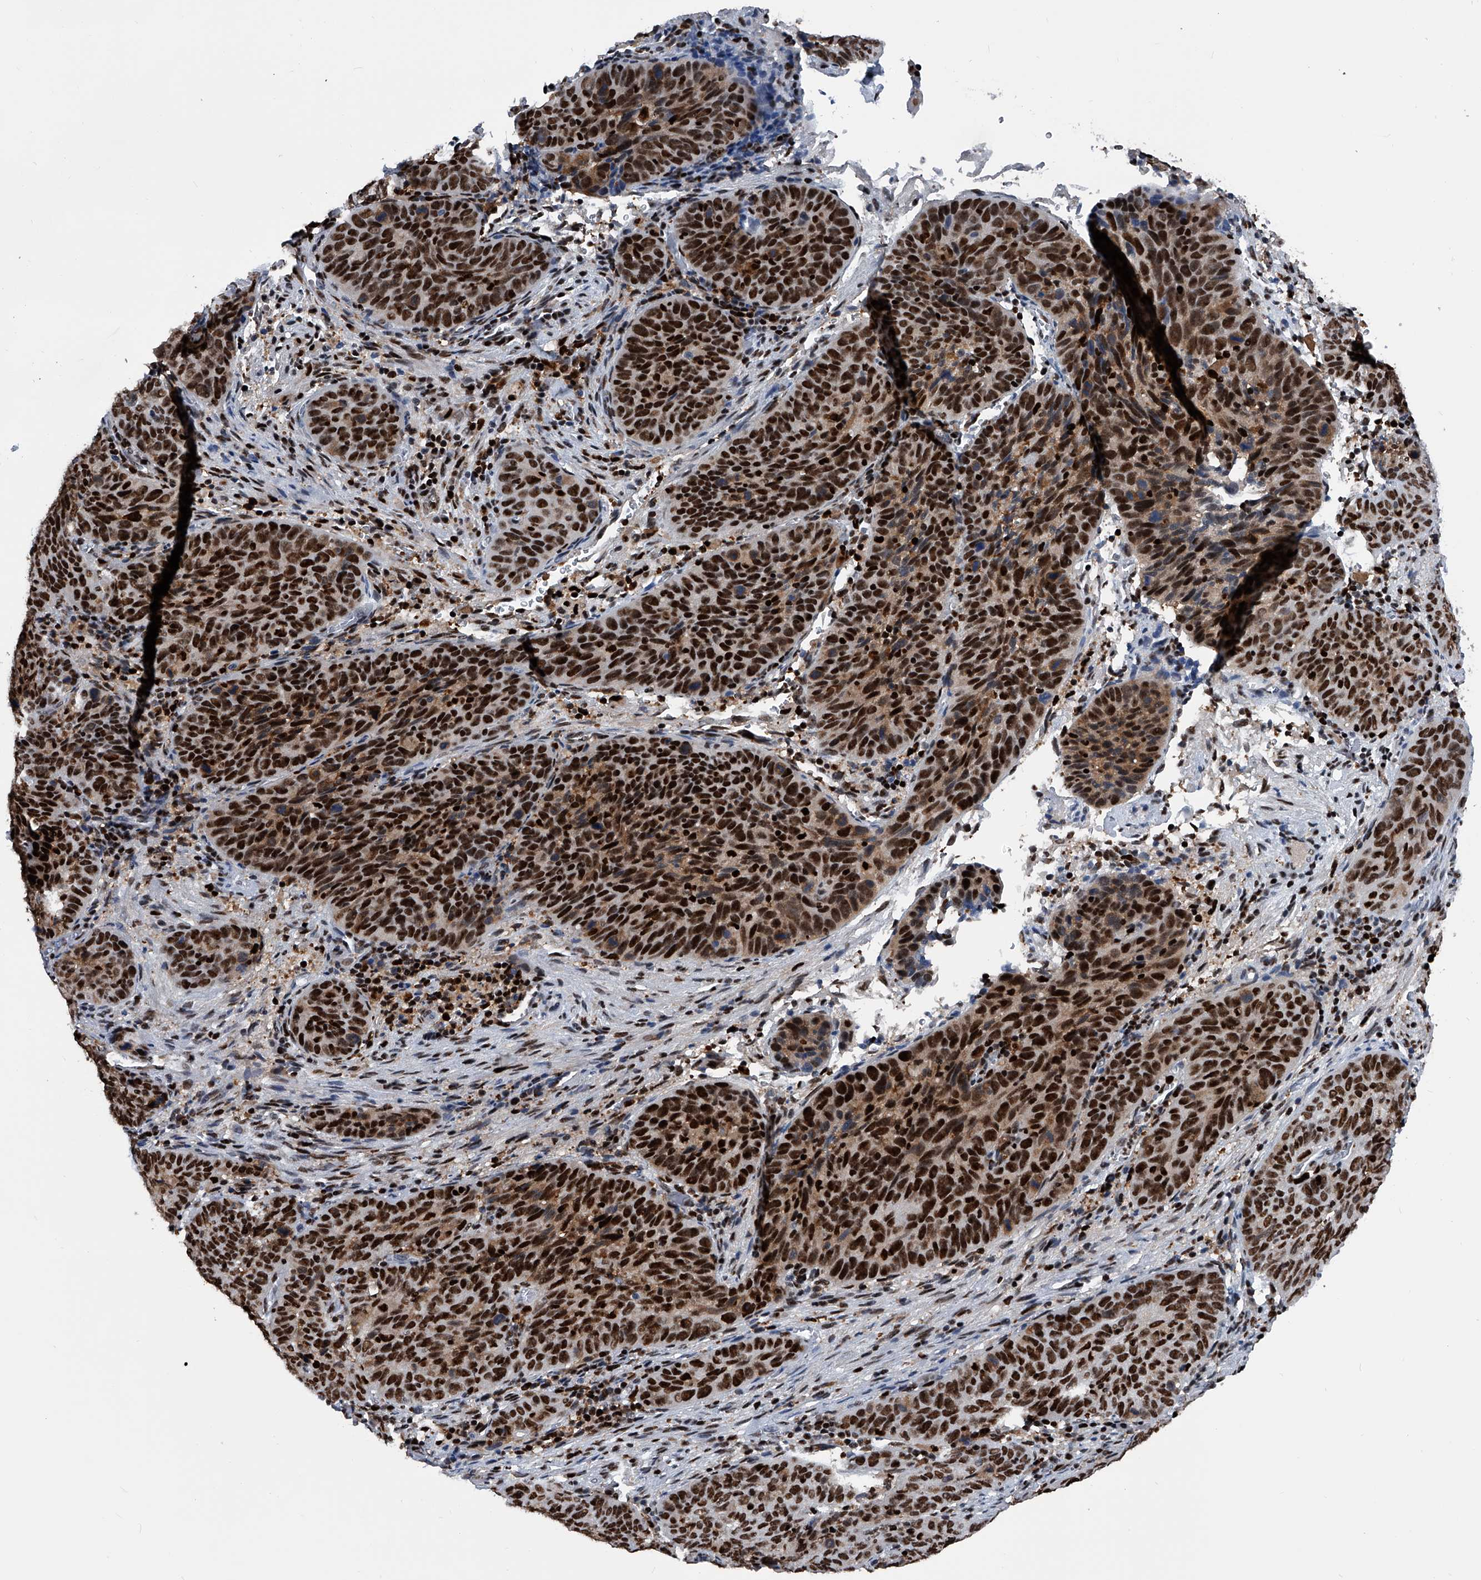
{"staining": {"intensity": "strong", "quantity": ">75%", "location": "cytoplasmic/membranous,nuclear"}, "tissue": "cervical cancer", "cell_type": "Tumor cells", "image_type": "cancer", "snomed": [{"axis": "morphology", "description": "Squamous cell carcinoma, NOS"}, {"axis": "topography", "description": "Cervix"}], "caption": "Tumor cells display high levels of strong cytoplasmic/membranous and nuclear positivity in approximately >75% of cells in human squamous cell carcinoma (cervical).", "gene": "FKBP5", "patient": {"sex": "female", "age": 60}}